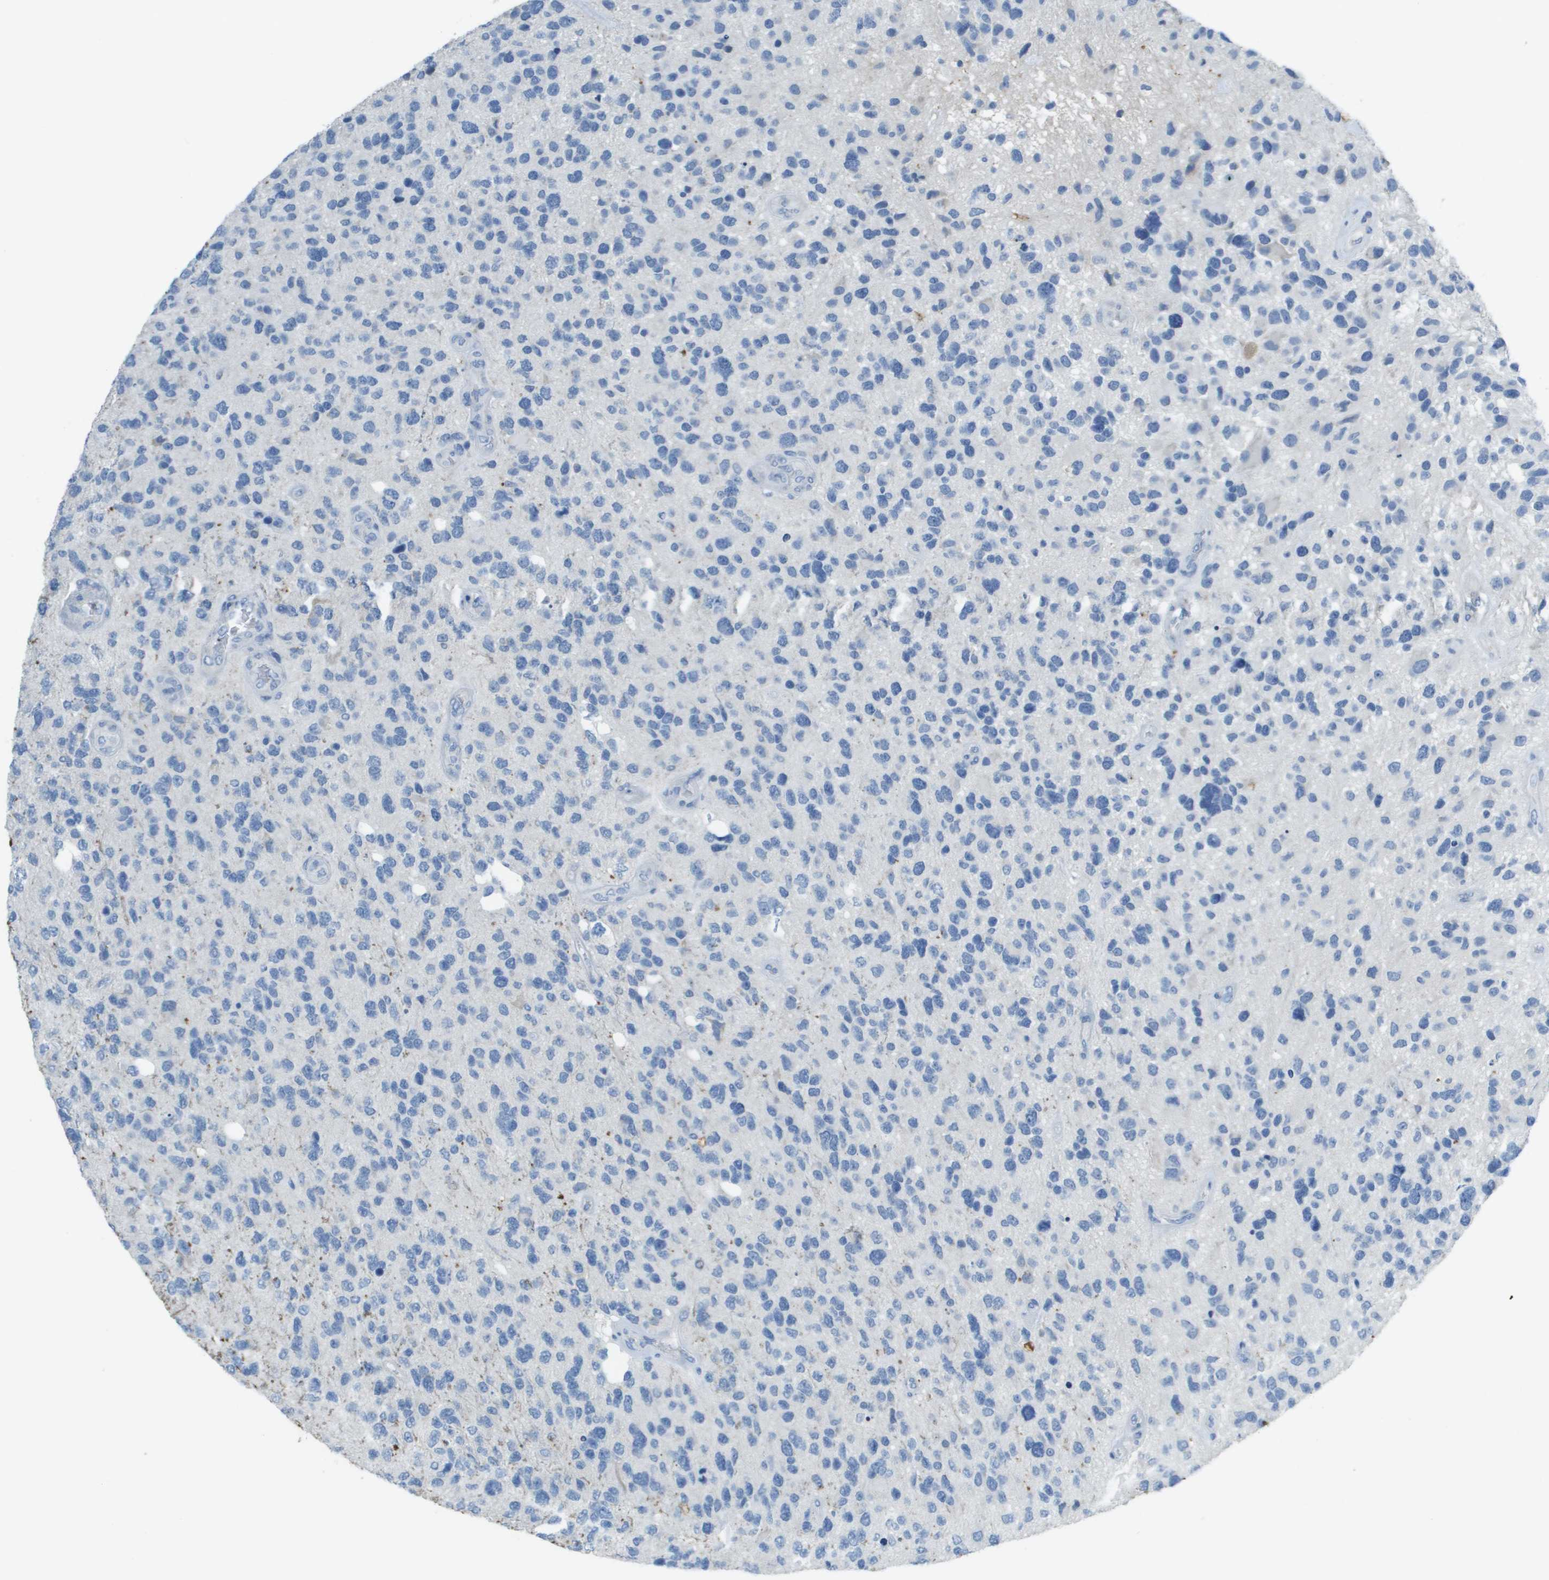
{"staining": {"intensity": "negative", "quantity": "none", "location": "none"}, "tissue": "glioma", "cell_type": "Tumor cells", "image_type": "cancer", "snomed": [{"axis": "morphology", "description": "Glioma, malignant, High grade"}, {"axis": "topography", "description": "Brain"}], "caption": "IHC histopathology image of neoplastic tissue: human high-grade glioma (malignant) stained with DAB reveals no significant protein positivity in tumor cells.", "gene": "PTGDR2", "patient": {"sex": "female", "age": 58}}